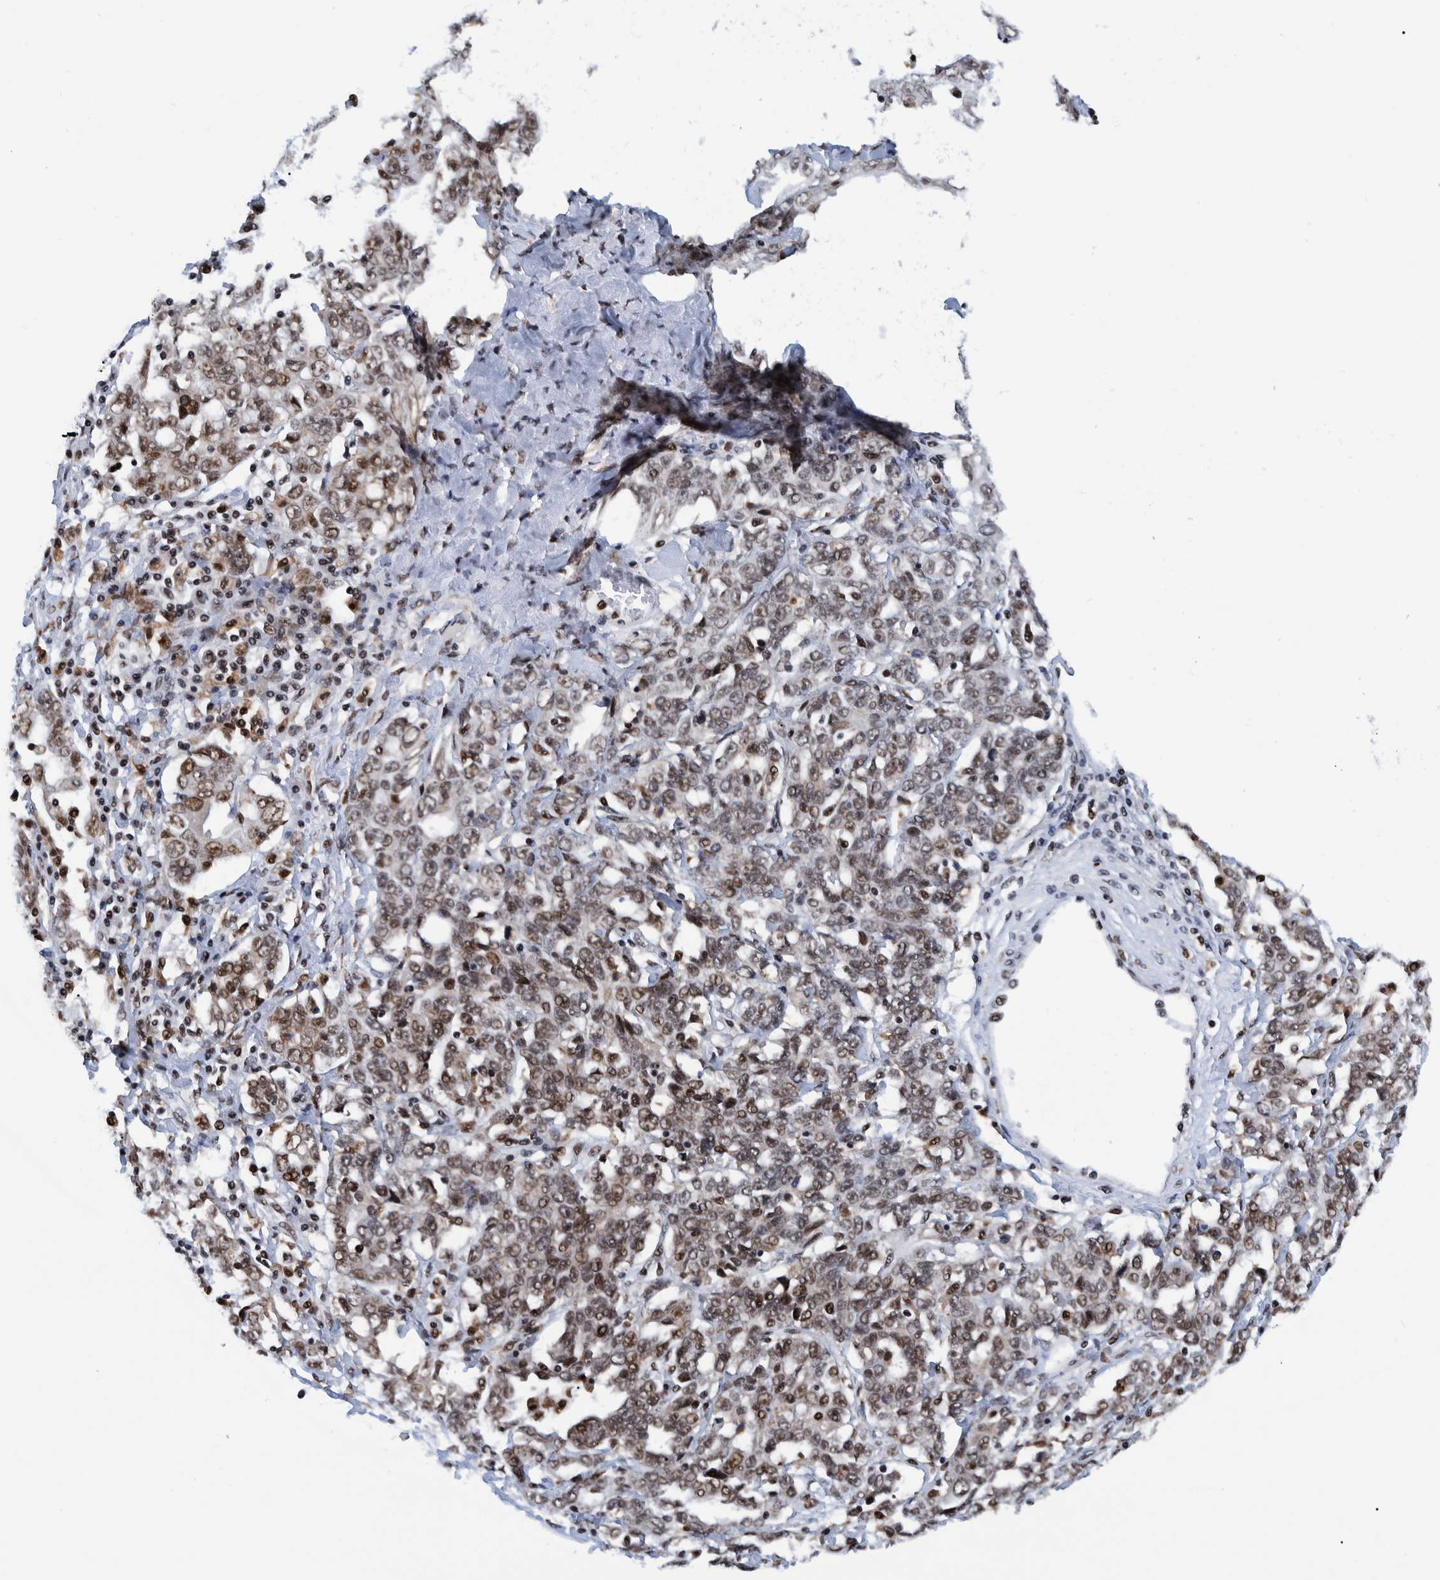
{"staining": {"intensity": "moderate", "quantity": ">75%", "location": "nuclear"}, "tissue": "ovarian cancer", "cell_type": "Tumor cells", "image_type": "cancer", "snomed": [{"axis": "morphology", "description": "Carcinoma, endometroid"}, {"axis": "topography", "description": "Ovary"}], "caption": "The photomicrograph shows staining of ovarian cancer (endometroid carcinoma), revealing moderate nuclear protein staining (brown color) within tumor cells. The staining is performed using DAB brown chromogen to label protein expression. The nuclei are counter-stained blue using hematoxylin.", "gene": "EFTUD2", "patient": {"sex": "female", "age": 62}}